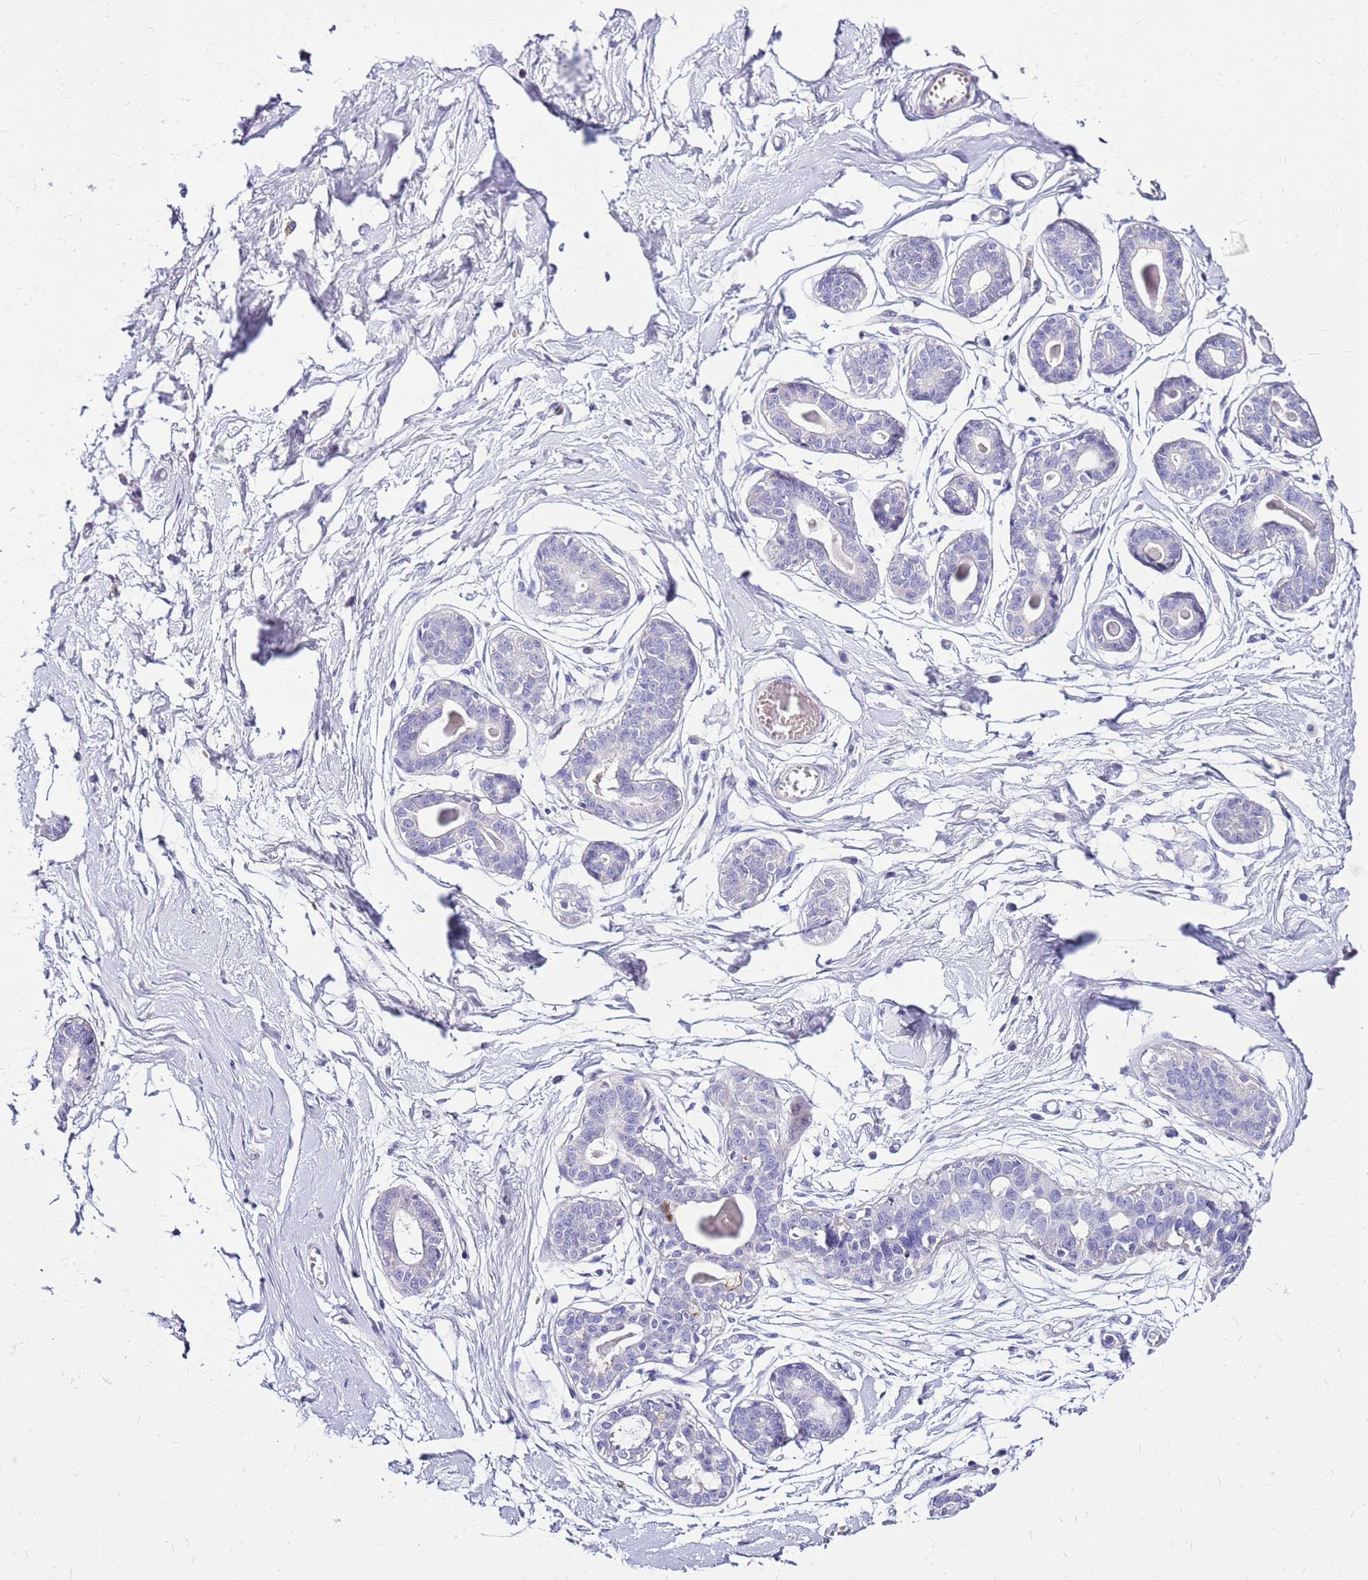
{"staining": {"intensity": "negative", "quantity": "none", "location": "none"}, "tissue": "breast", "cell_type": "Adipocytes", "image_type": "normal", "snomed": [{"axis": "morphology", "description": "Normal tissue, NOS"}, {"axis": "topography", "description": "Breast"}], "caption": "Breast was stained to show a protein in brown. There is no significant staining in adipocytes. (DAB (3,3'-diaminobenzidine) immunohistochemistry (IHC), high magnification).", "gene": "DCDC2B", "patient": {"sex": "female", "age": 45}}